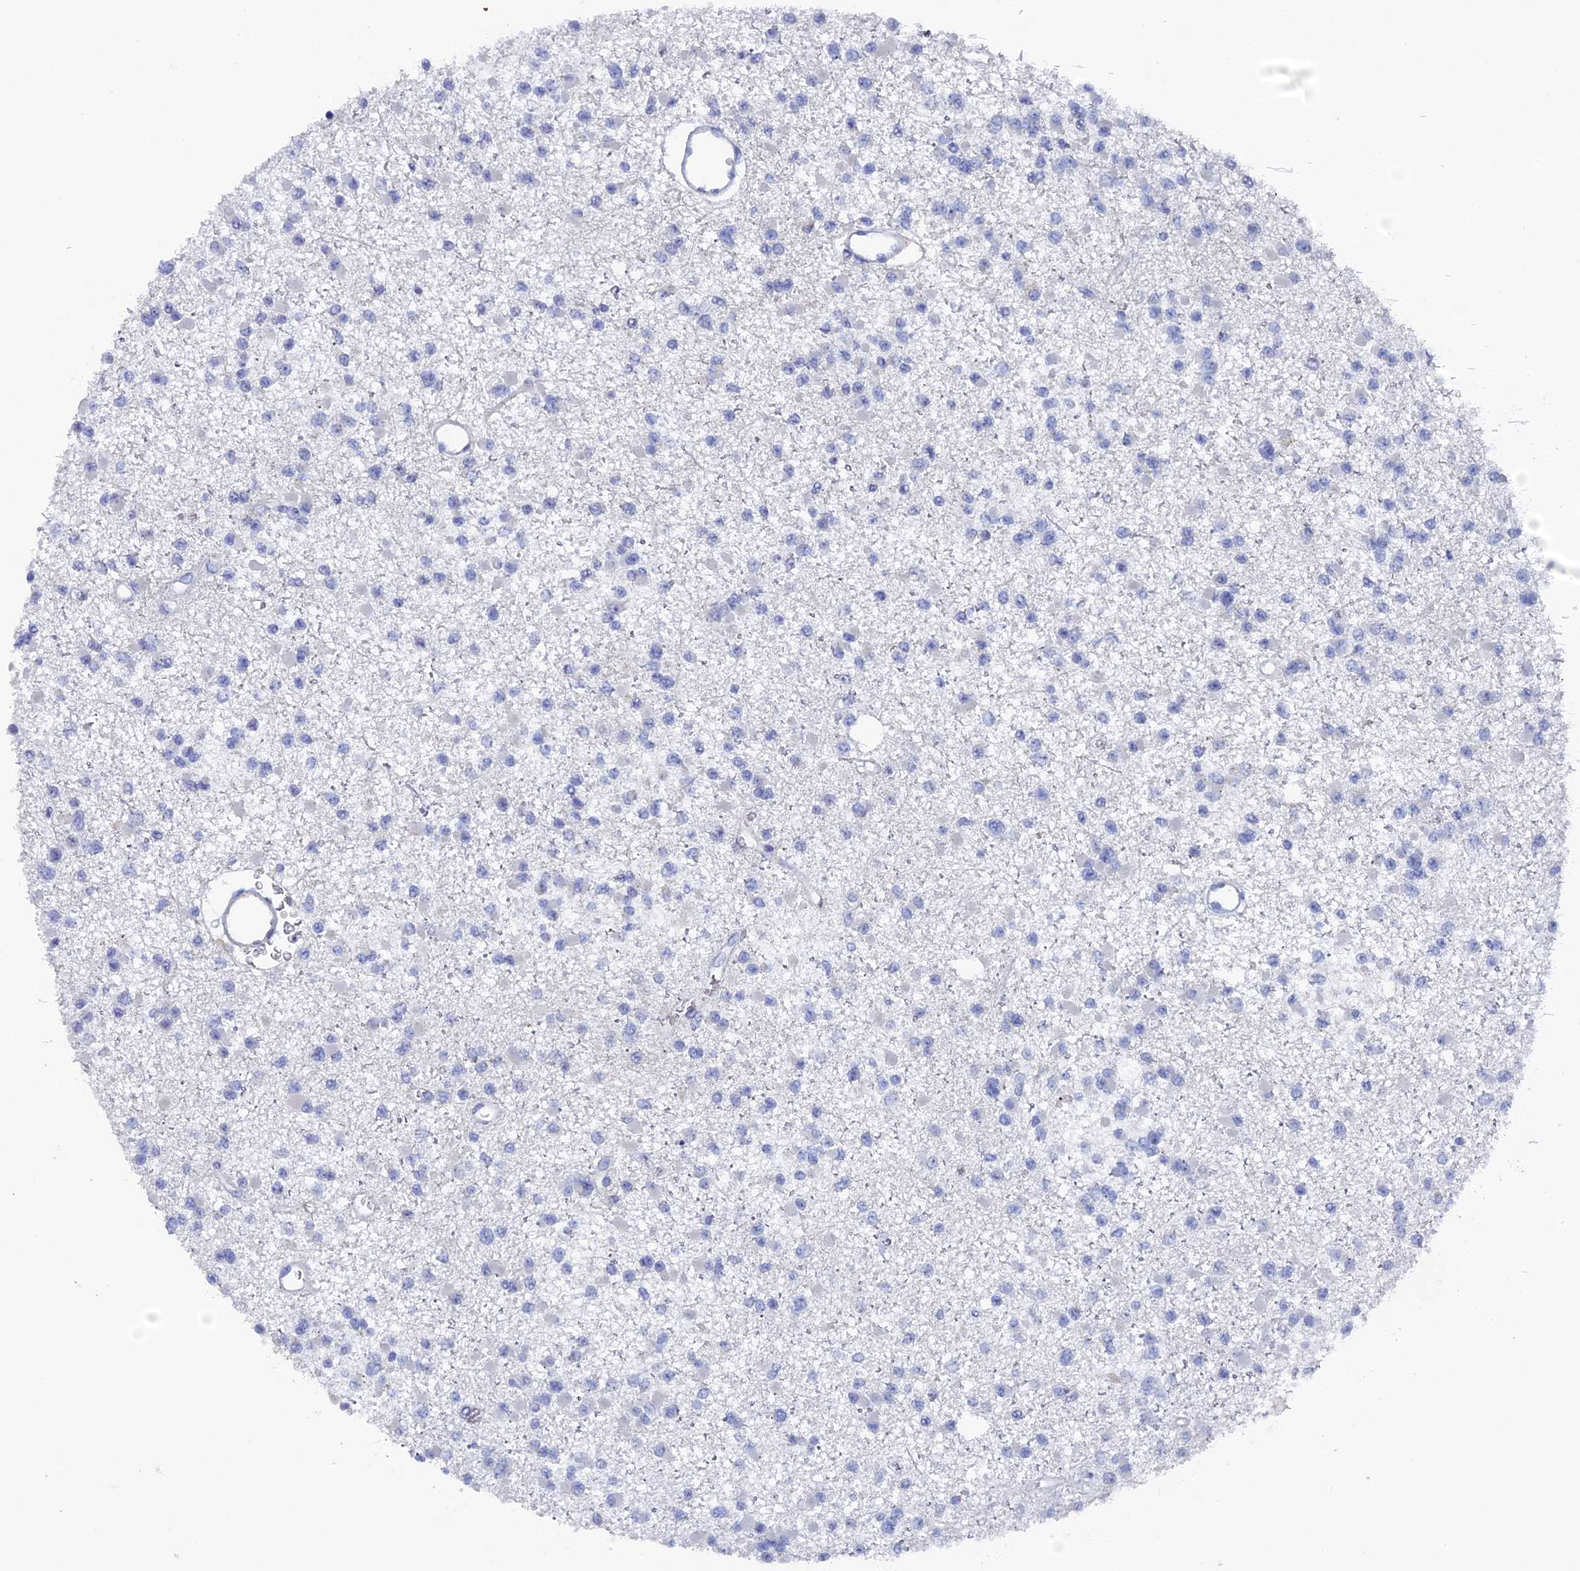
{"staining": {"intensity": "negative", "quantity": "none", "location": "none"}, "tissue": "glioma", "cell_type": "Tumor cells", "image_type": "cancer", "snomed": [{"axis": "morphology", "description": "Glioma, malignant, Low grade"}, {"axis": "topography", "description": "Brain"}], "caption": "Tumor cells show no significant protein staining in glioma. (DAB (3,3'-diaminobenzidine) immunohistochemistry, high magnification).", "gene": "SRFBP1", "patient": {"sex": "female", "age": 22}}